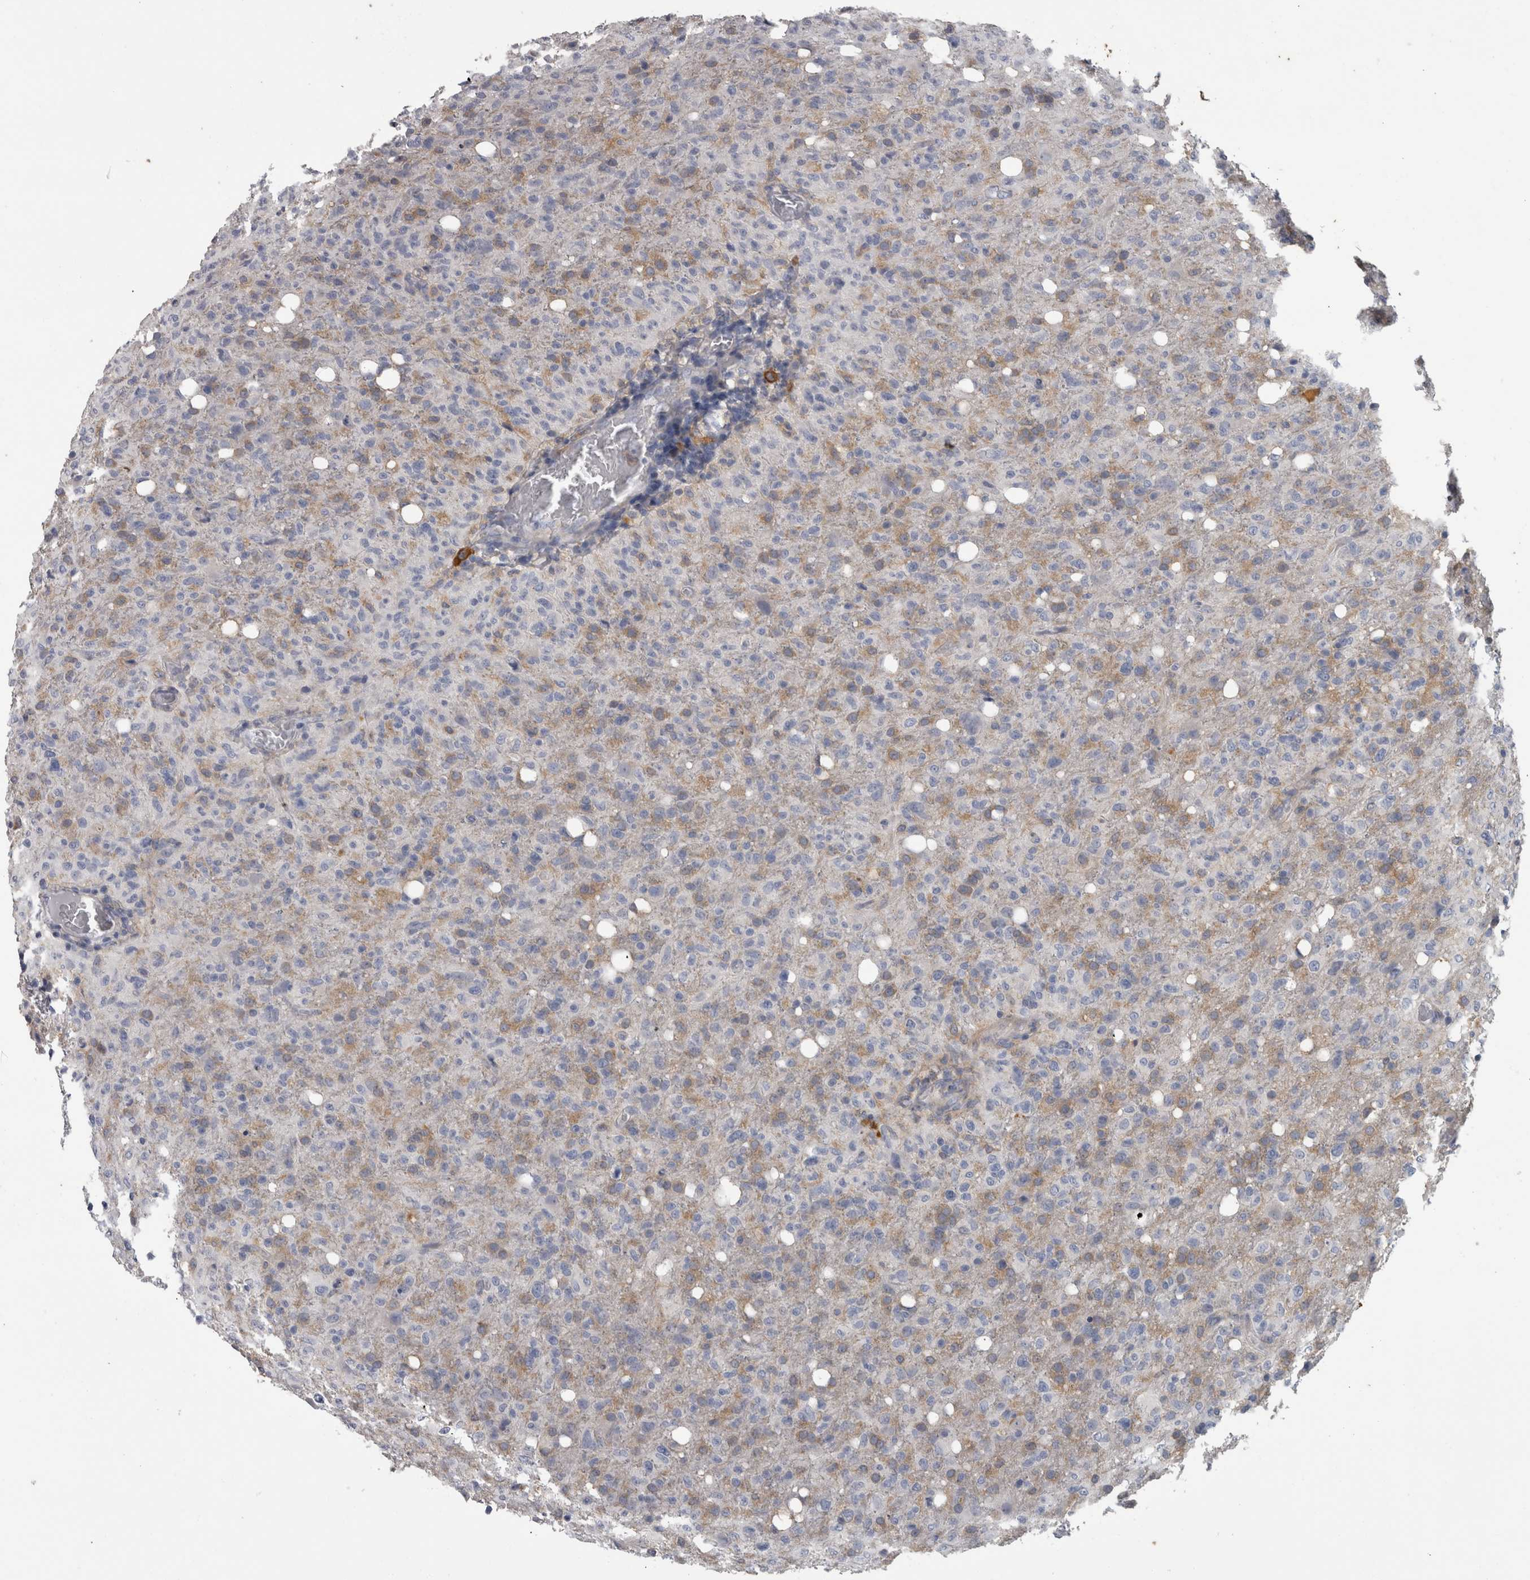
{"staining": {"intensity": "weak", "quantity": "25%-75%", "location": "cytoplasmic/membranous"}, "tissue": "glioma", "cell_type": "Tumor cells", "image_type": "cancer", "snomed": [{"axis": "morphology", "description": "Glioma, malignant, High grade"}, {"axis": "topography", "description": "Brain"}], "caption": "About 25%-75% of tumor cells in human glioma show weak cytoplasmic/membranous protein staining as visualized by brown immunohistochemical staining.", "gene": "EFEMP2", "patient": {"sex": "female", "age": 57}}